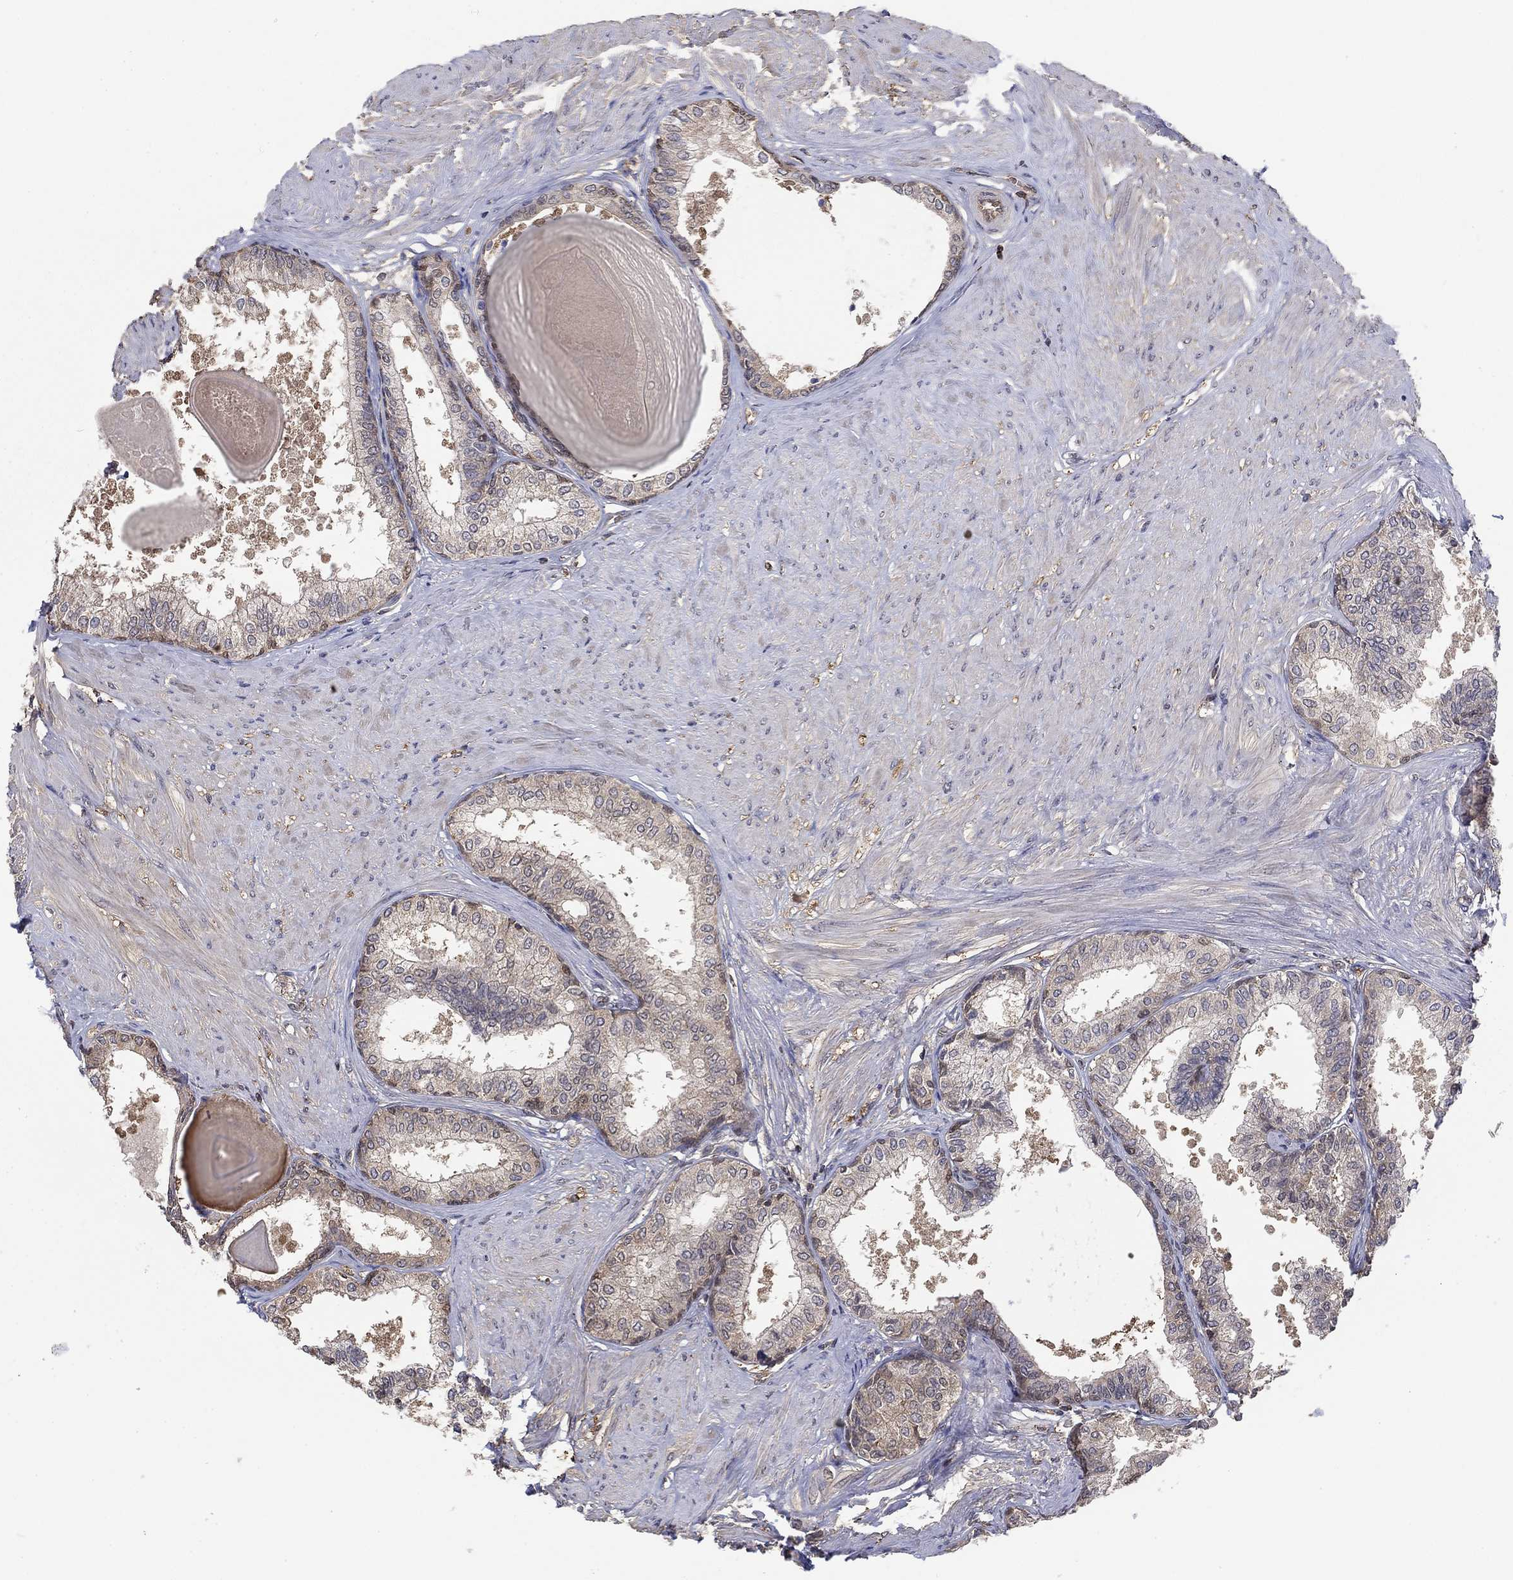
{"staining": {"intensity": "weak", "quantity": "<25%", "location": "cytoplasmic/membranous,nuclear"}, "tissue": "prostate", "cell_type": "Glandular cells", "image_type": "normal", "snomed": [{"axis": "morphology", "description": "Normal tissue, NOS"}, {"axis": "topography", "description": "Prostate"}], "caption": "IHC of unremarkable prostate shows no expression in glandular cells.", "gene": "RNF114", "patient": {"sex": "male", "age": 63}}